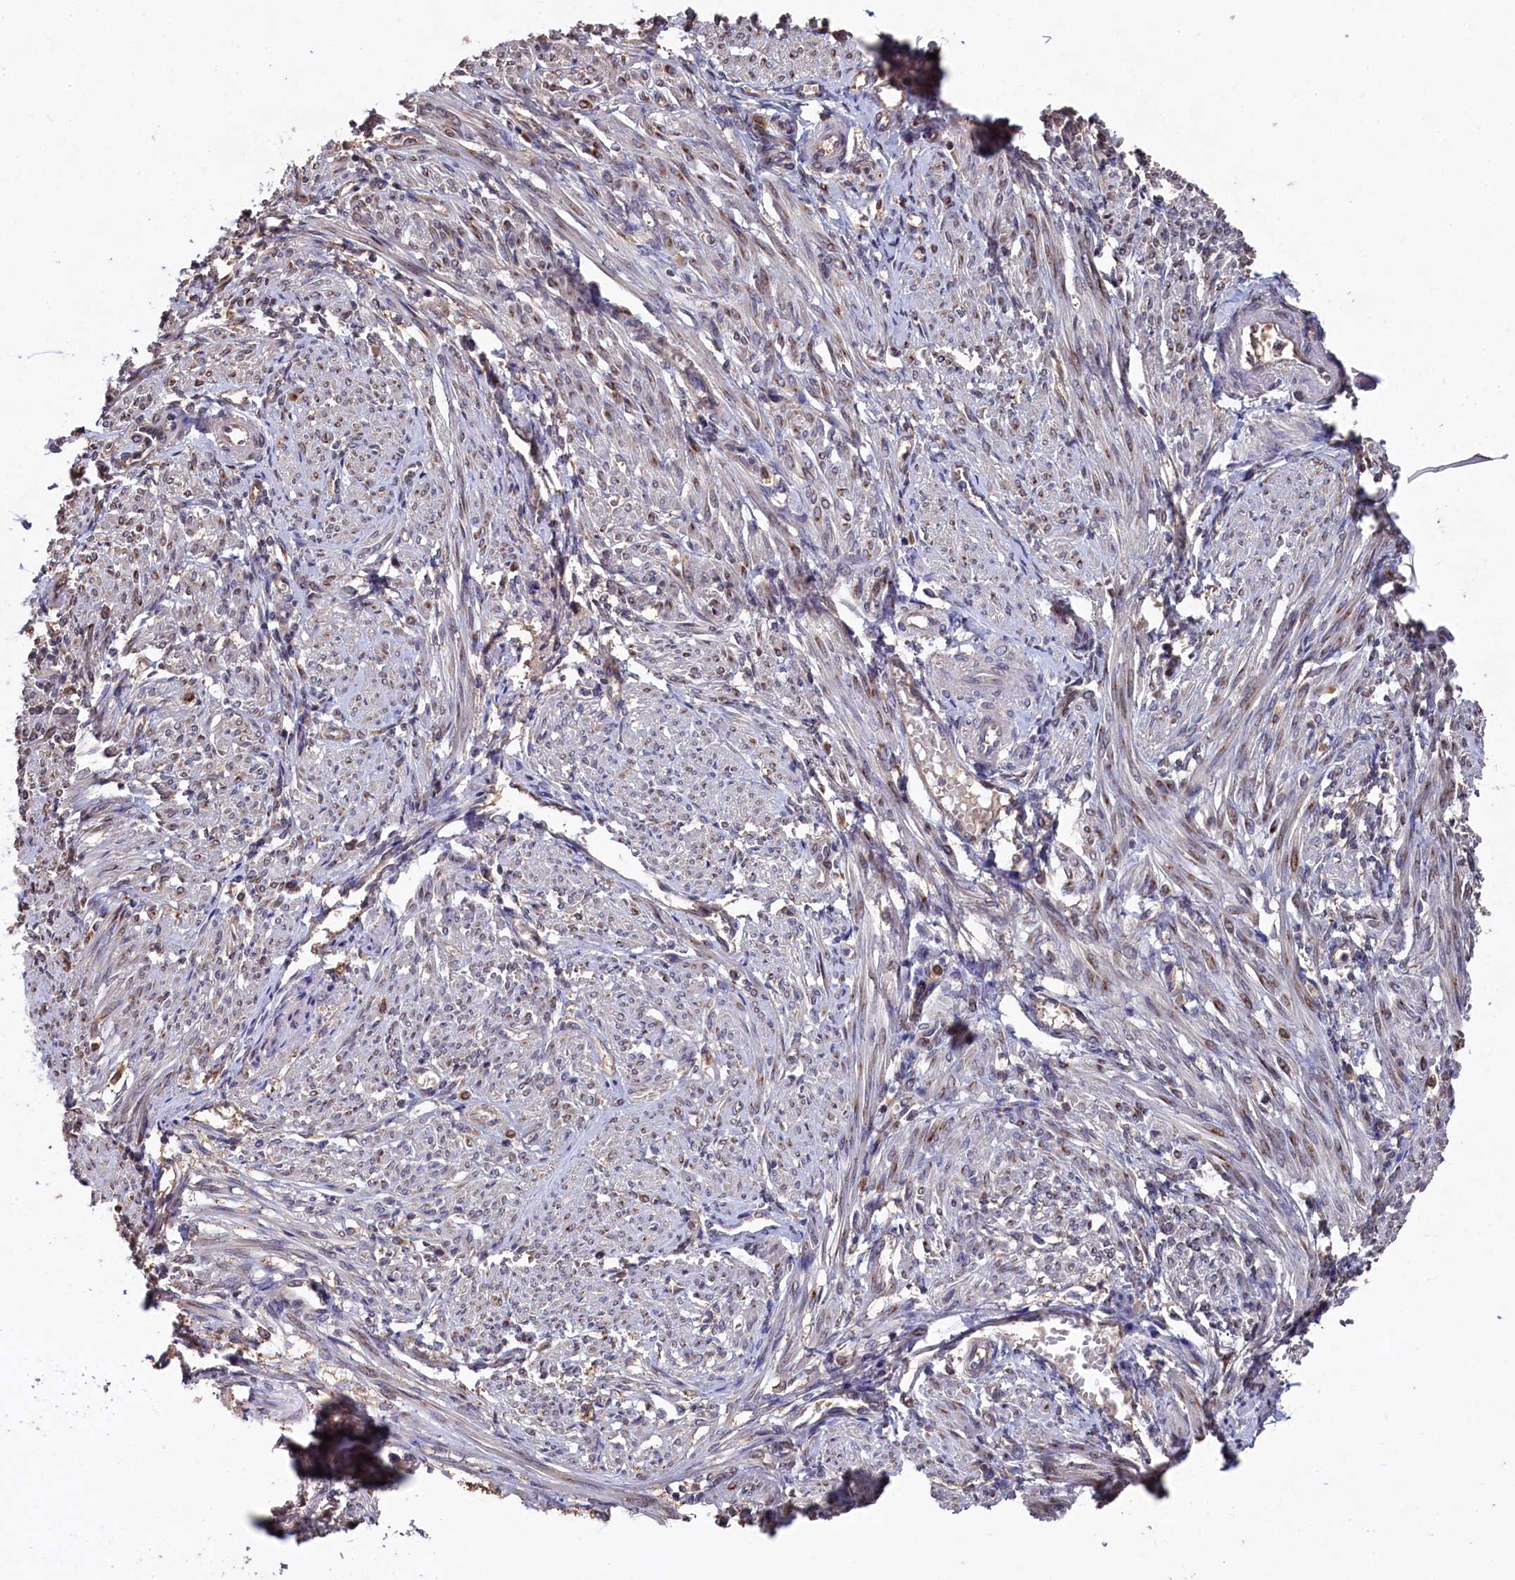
{"staining": {"intensity": "negative", "quantity": "none", "location": "none"}, "tissue": "smooth muscle", "cell_type": "Smooth muscle cells", "image_type": "normal", "snomed": [{"axis": "morphology", "description": "Normal tissue, NOS"}, {"axis": "topography", "description": "Smooth muscle"}], "caption": "DAB (3,3'-diaminobenzidine) immunohistochemical staining of benign smooth muscle displays no significant expression in smooth muscle cells.", "gene": "NAA60", "patient": {"sex": "female", "age": 39}}